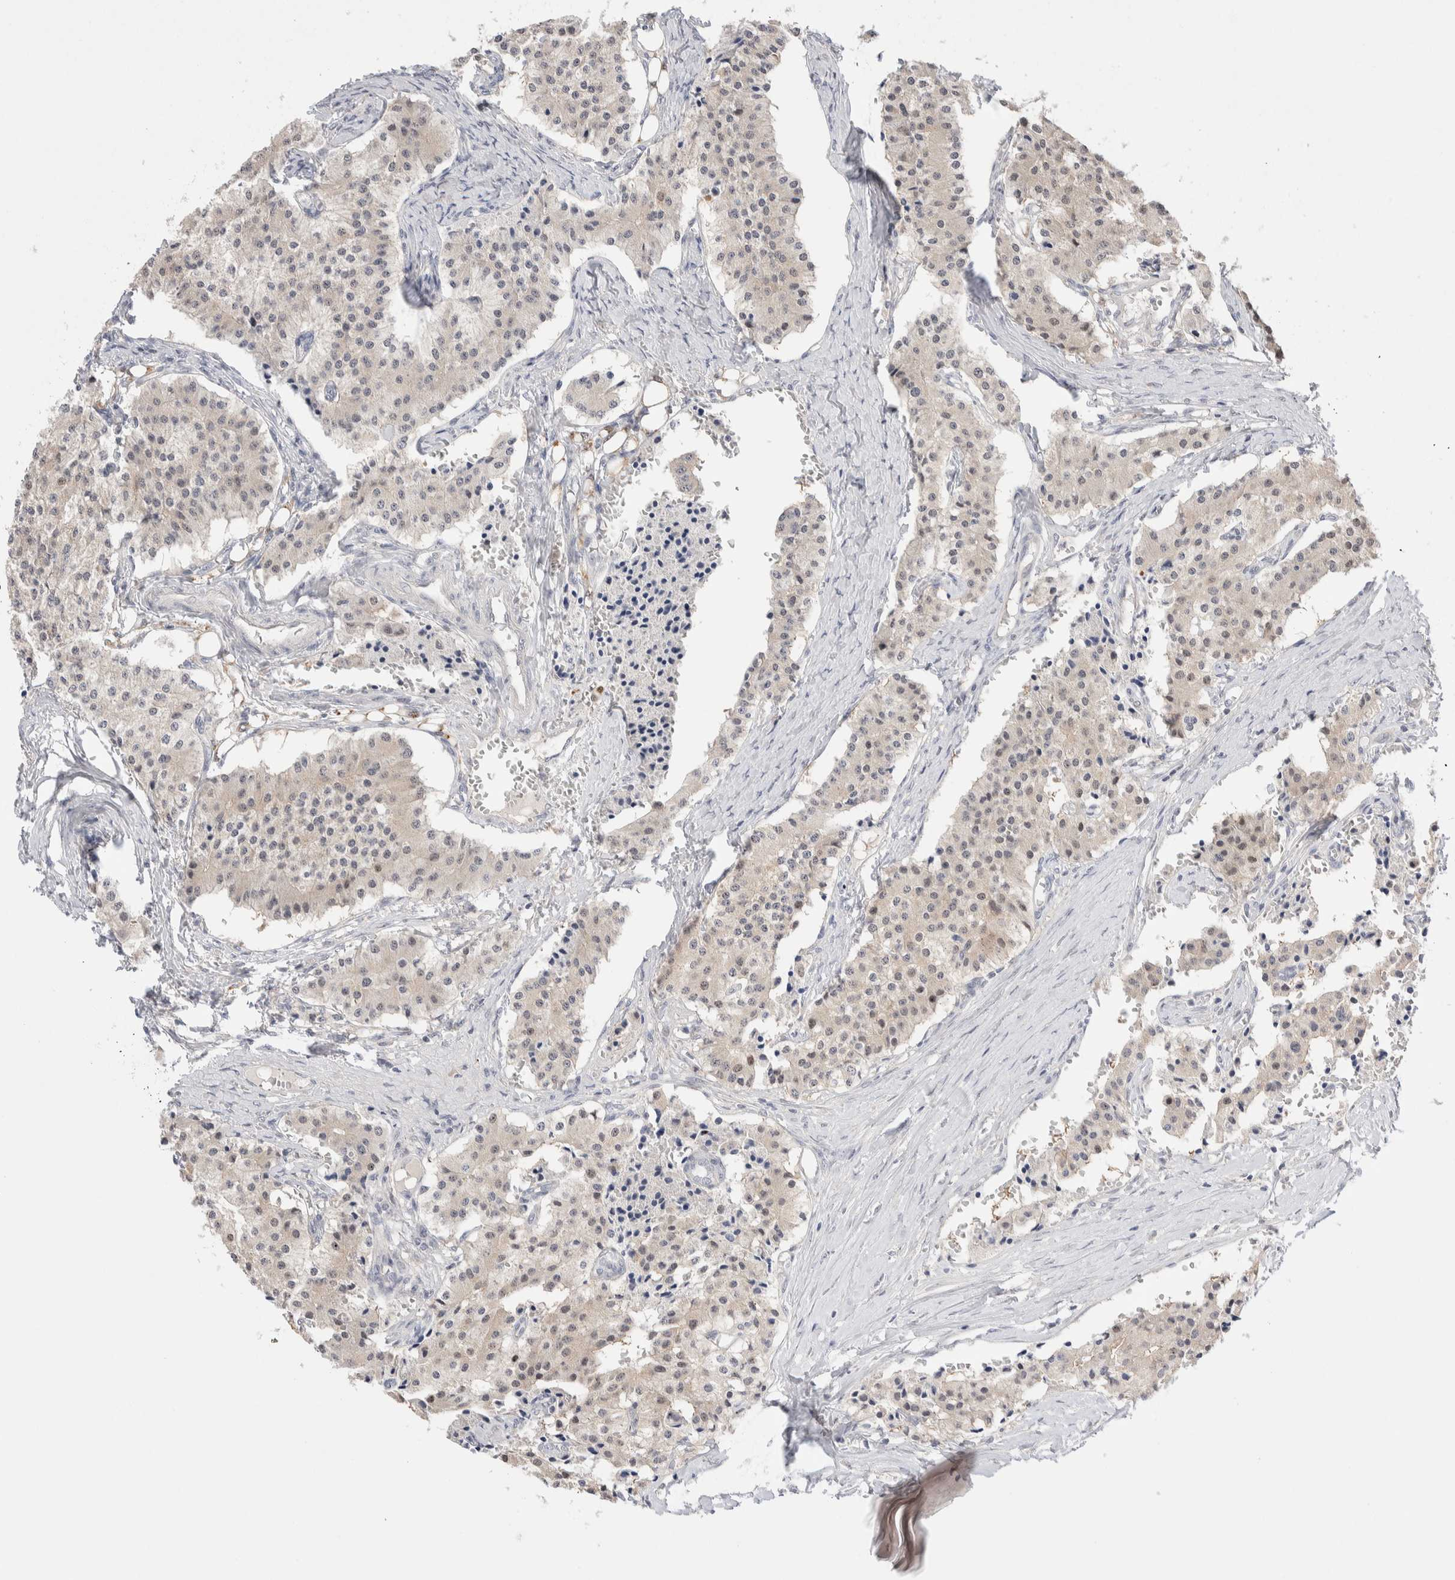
{"staining": {"intensity": "weak", "quantity": "25%-75%", "location": "cytoplasmic/membranous"}, "tissue": "carcinoid", "cell_type": "Tumor cells", "image_type": "cancer", "snomed": [{"axis": "morphology", "description": "Carcinoid, malignant, NOS"}, {"axis": "topography", "description": "Colon"}], "caption": "Immunohistochemical staining of carcinoid displays low levels of weak cytoplasmic/membranous positivity in approximately 25%-75% of tumor cells. Nuclei are stained in blue.", "gene": "DNAJB6", "patient": {"sex": "female", "age": 52}}